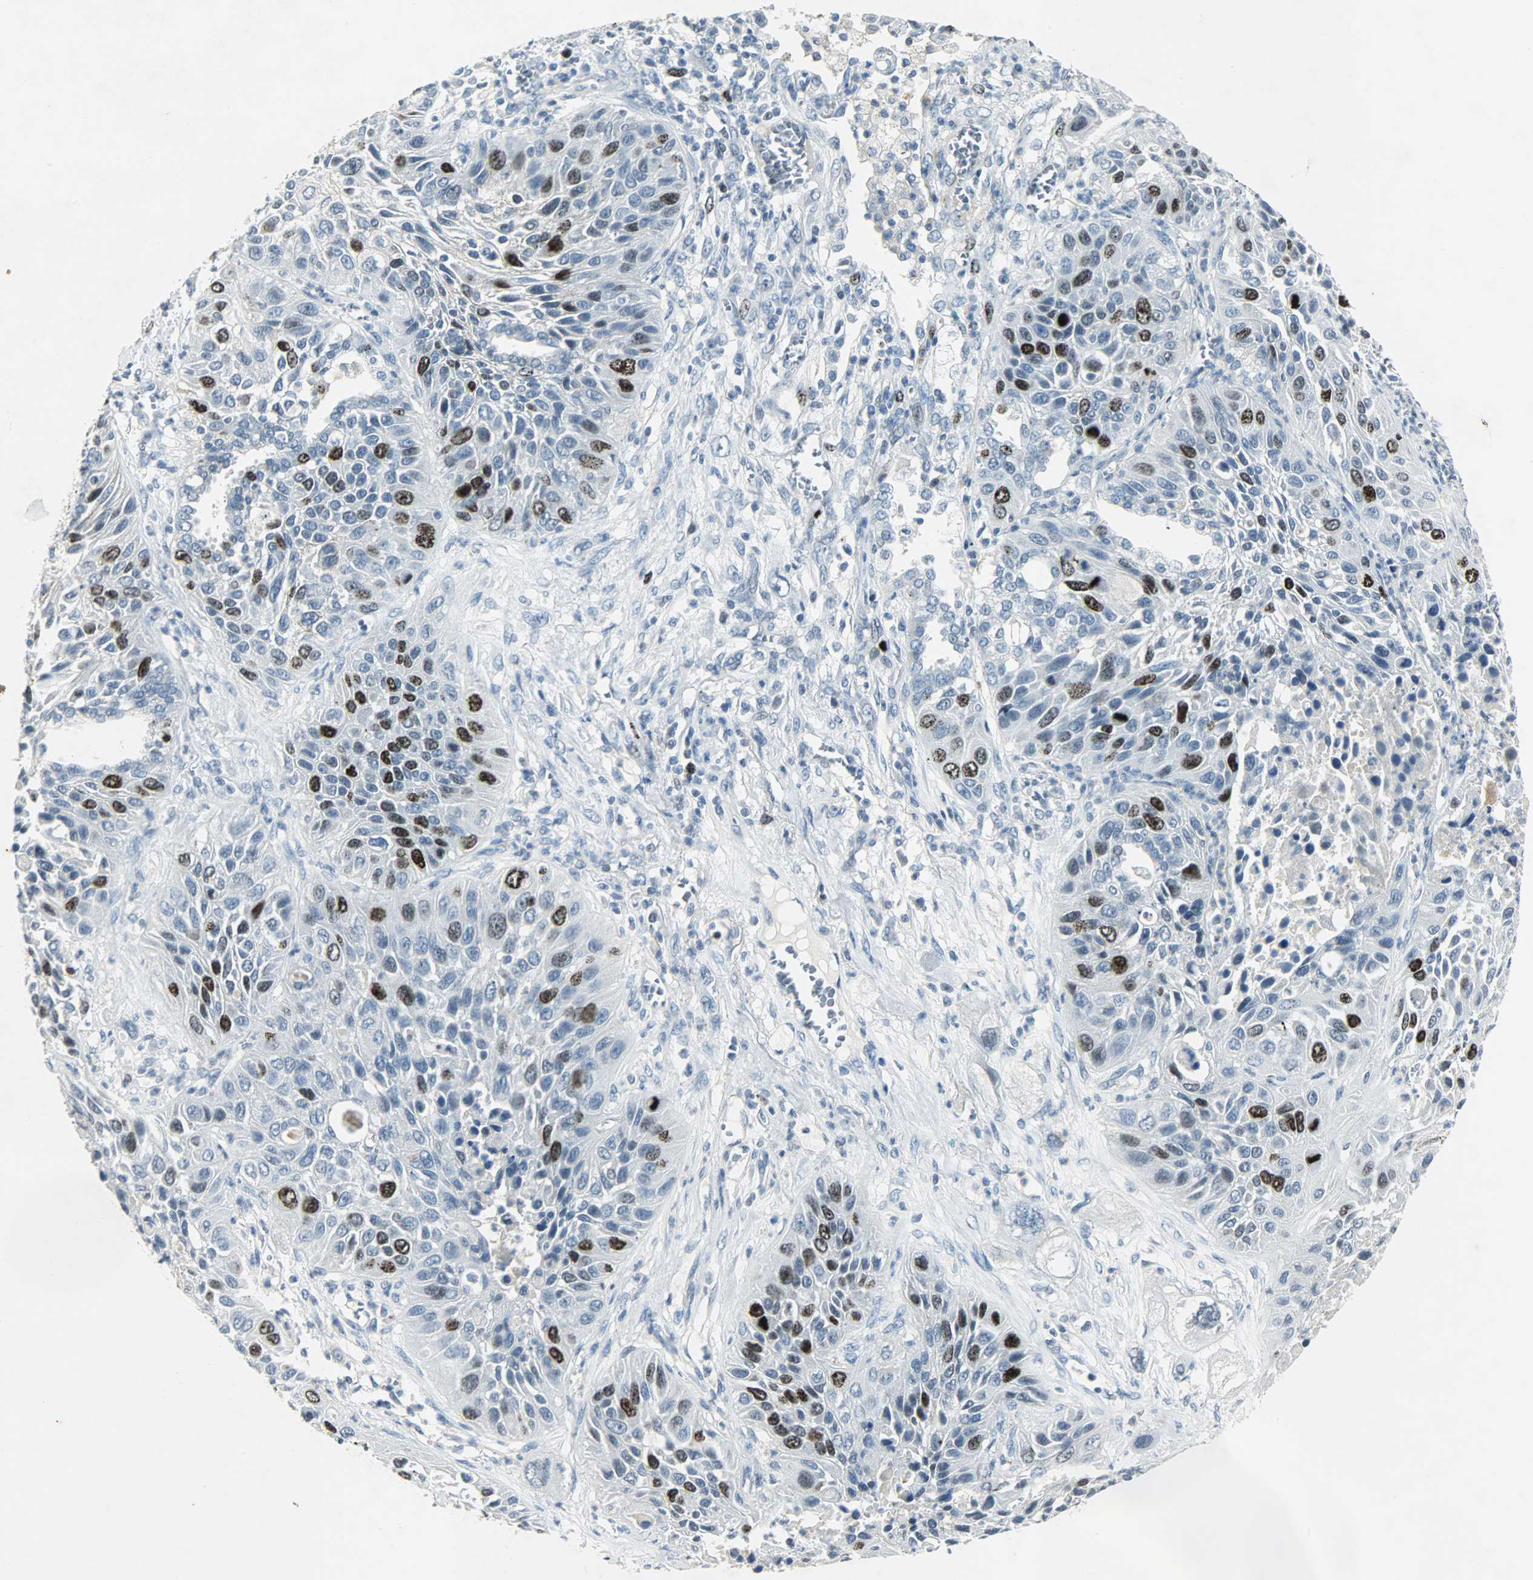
{"staining": {"intensity": "strong", "quantity": "25%-75%", "location": "nuclear"}, "tissue": "lung cancer", "cell_type": "Tumor cells", "image_type": "cancer", "snomed": [{"axis": "morphology", "description": "Squamous cell carcinoma, NOS"}, {"axis": "topography", "description": "Lung"}], "caption": "A histopathology image showing strong nuclear staining in approximately 25%-75% of tumor cells in squamous cell carcinoma (lung), as visualized by brown immunohistochemical staining.", "gene": "AURKB", "patient": {"sex": "female", "age": 76}}